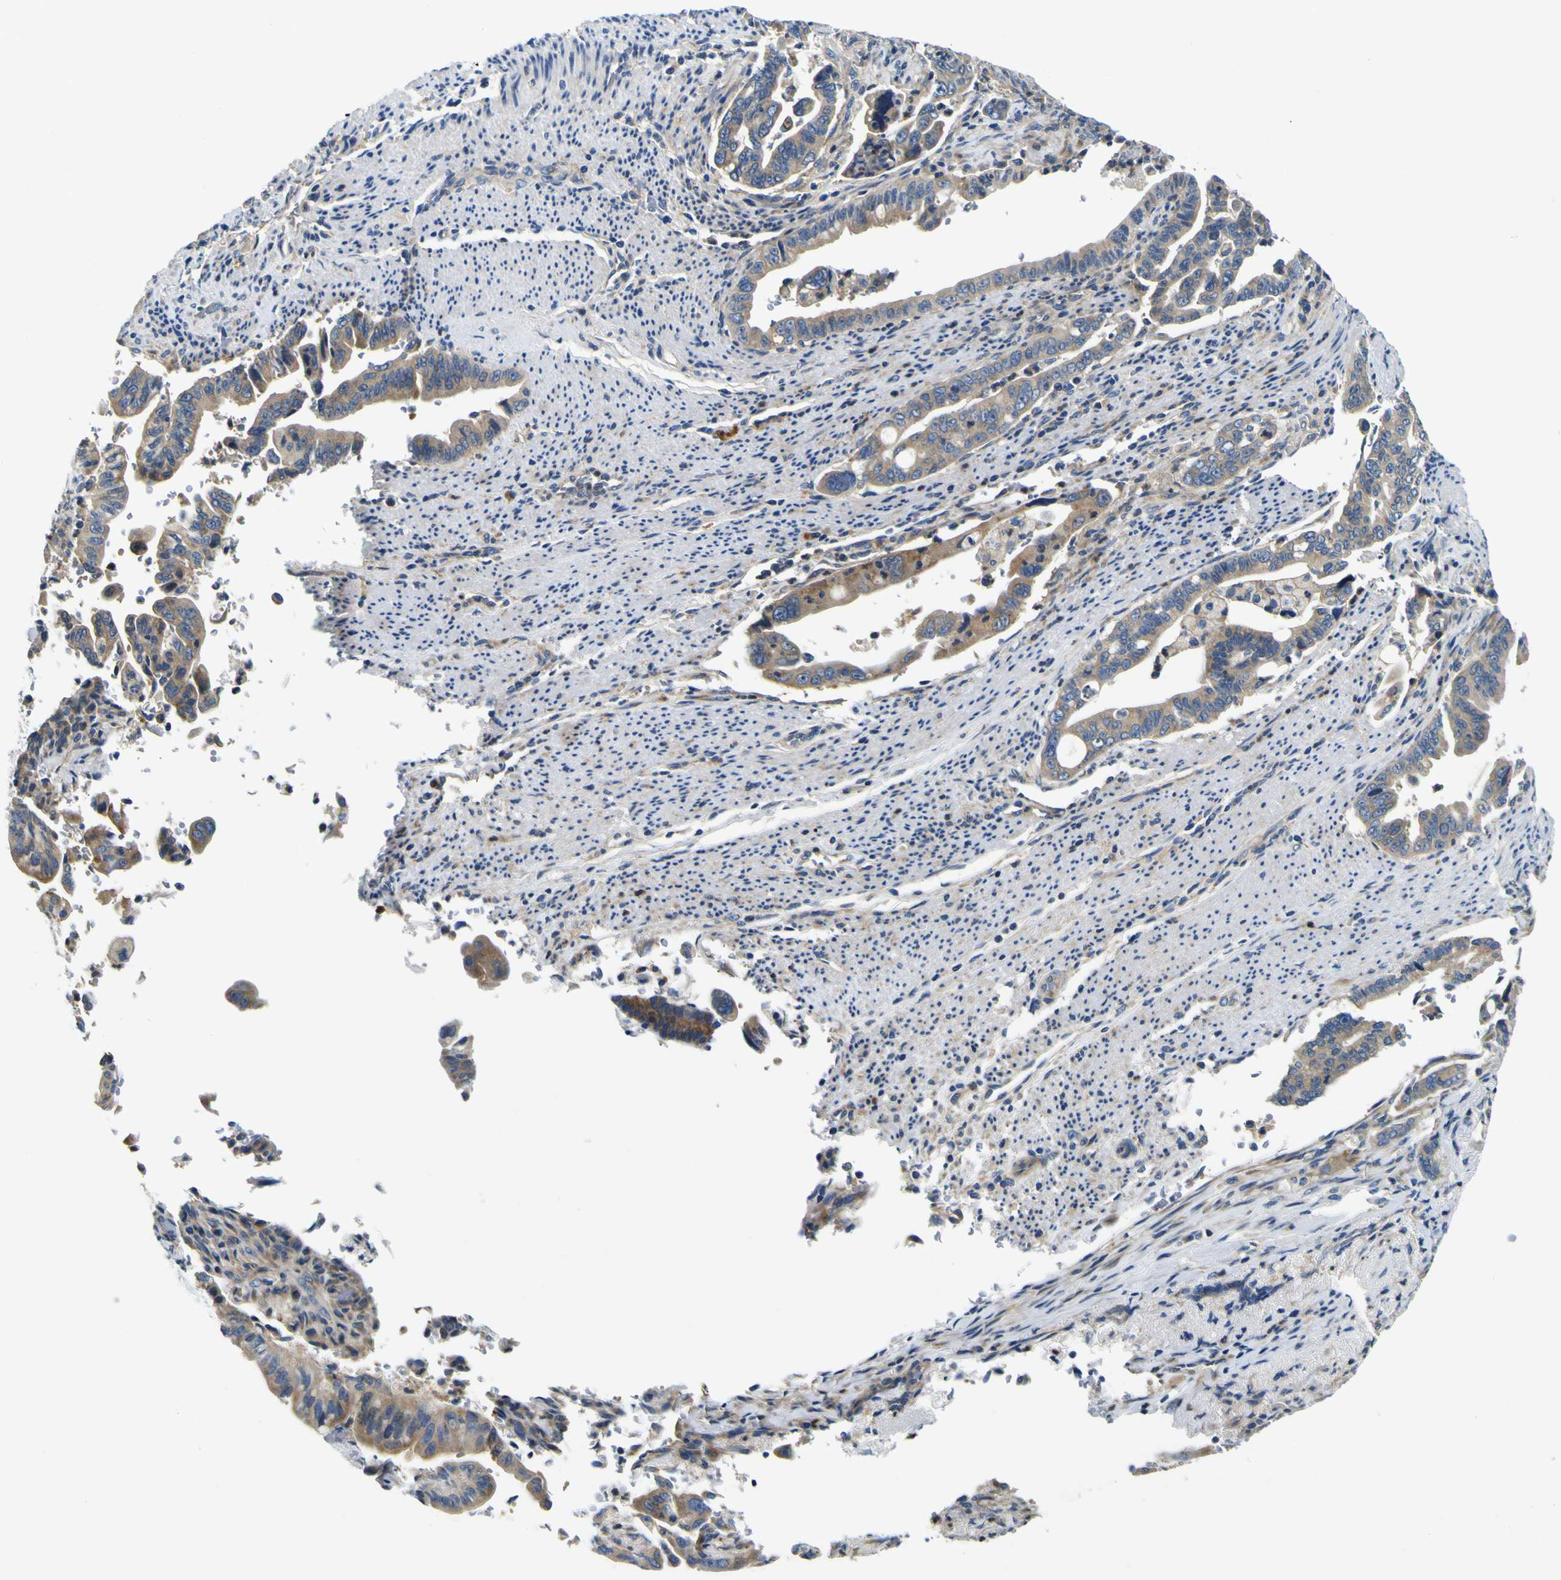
{"staining": {"intensity": "moderate", "quantity": ">75%", "location": "cytoplasmic/membranous"}, "tissue": "pancreatic cancer", "cell_type": "Tumor cells", "image_type": "cancer", "snomed": [{"axis": "morphology", "description": "Adenocarcinoma, NOS"}, {"axis": "topography", "description": "Pancreas"}], "caption": "Protein expression by IHC demonstrates moderate cytoplasmic/membranous staining in about >75% of tumor cells in pancreatic cancer (adenocarcinoma). (DAB (3,3'-diaminobenzidine) = brown stain, brightfield microscopy at high magnification).", "gene": "CLSTN1", "patient": {"sex": "male", "age": 70}}